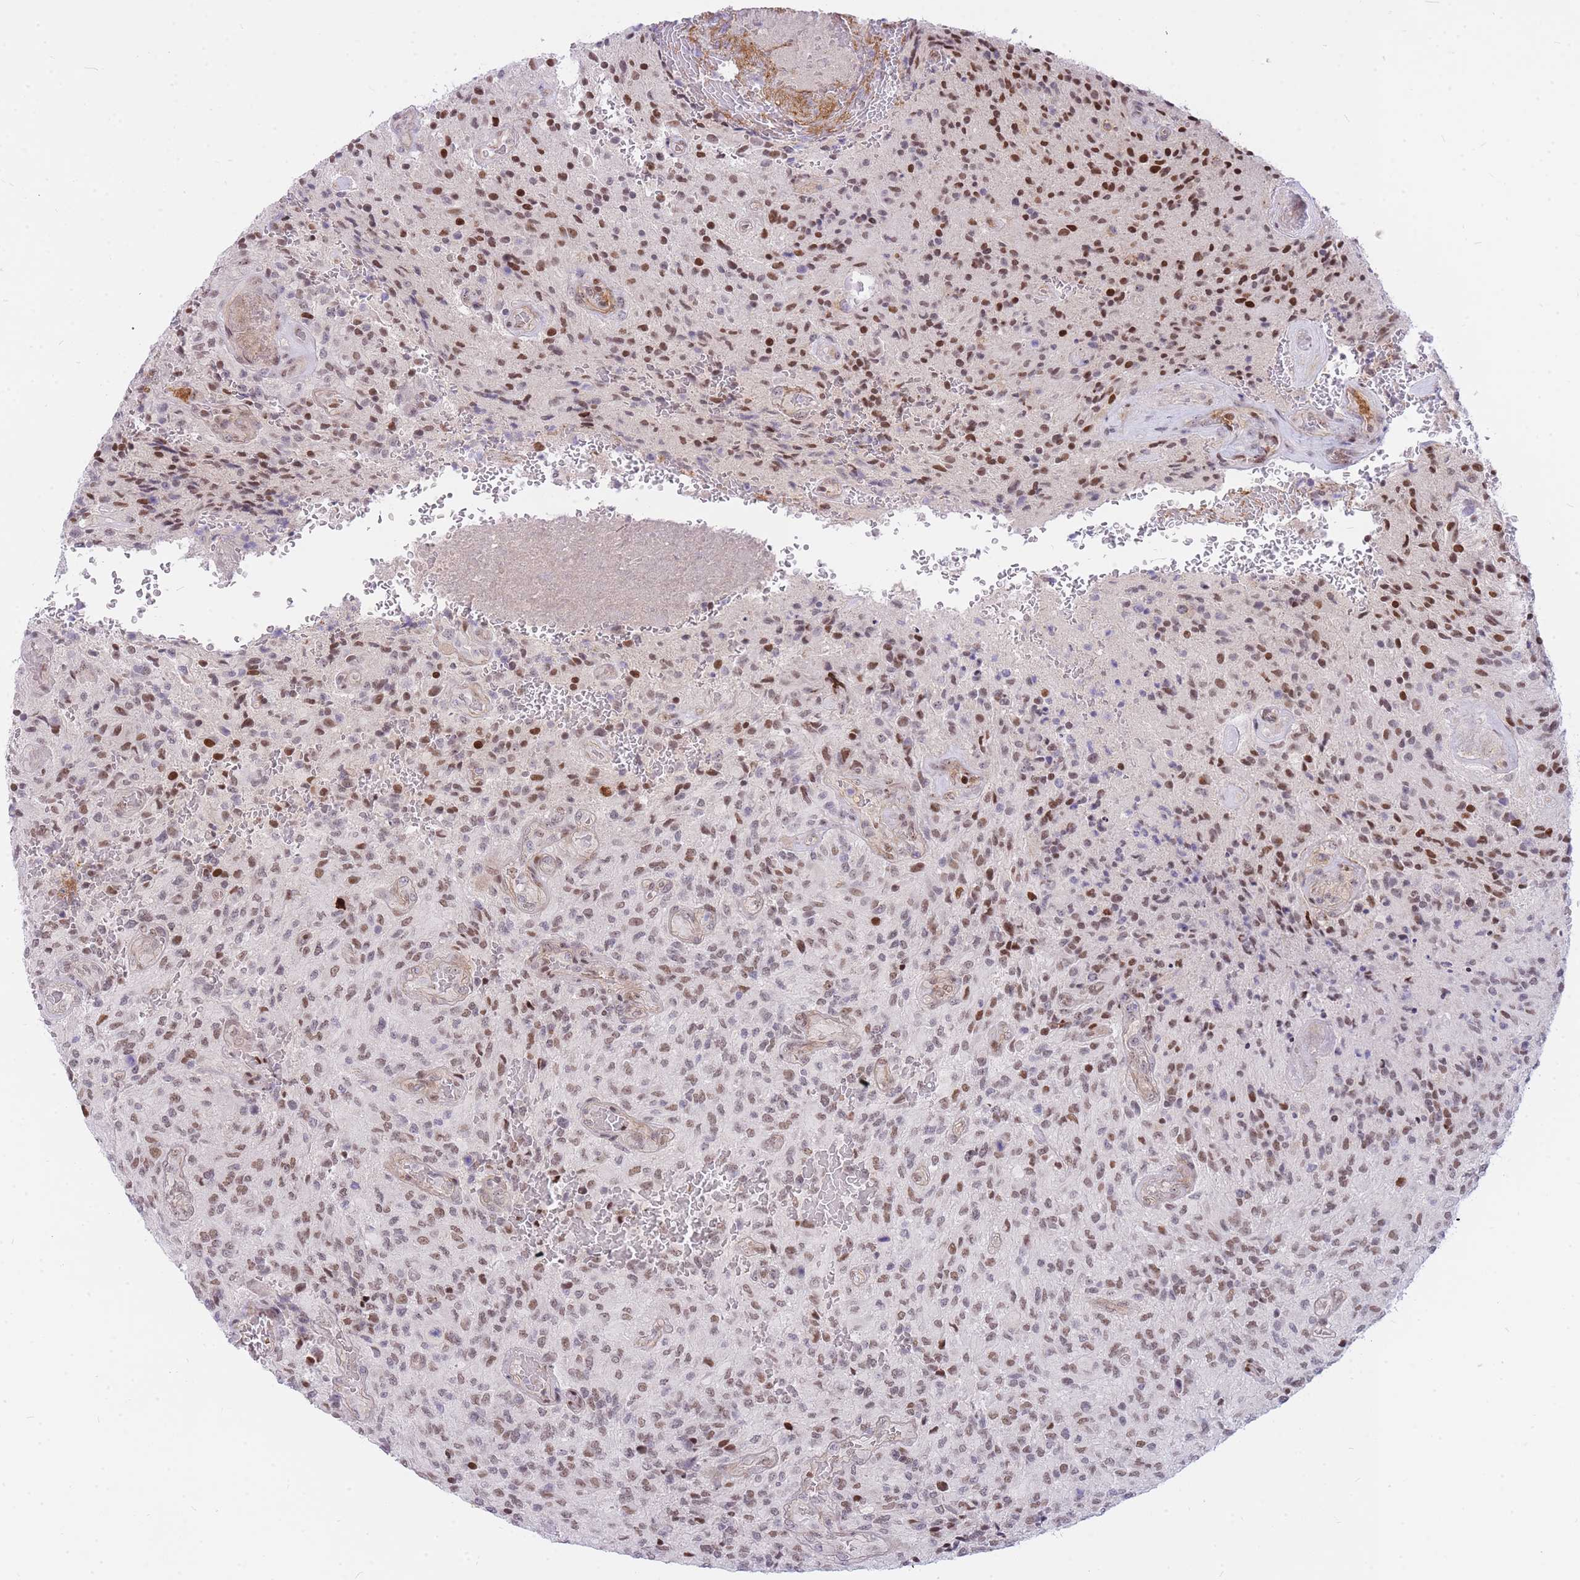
{"staining": {"intensity": "moderate", "quantity": ">75%", "location": "nuclear"}, "tissue": "glioma", "cell_type": "Tumor cells", "image_type": "cancer", "snomed": [{"axis": "morphology", "description": "Normal tissue, NOS"}, {"axis": "morphology", "description": "Glioma, malignant, High grade"}, {"axis": "topography", "description": "Cerebral cortex"}], "caption": "DAB (3,3'-diaminobenzidine) immunohistochemical staining of human malignant high-grade glioma demonstrates moderate nuclear protein staining in about >75% of tumor cells.", "gene": "TLE2", "patient": {"sex": "male", "age": 56}}